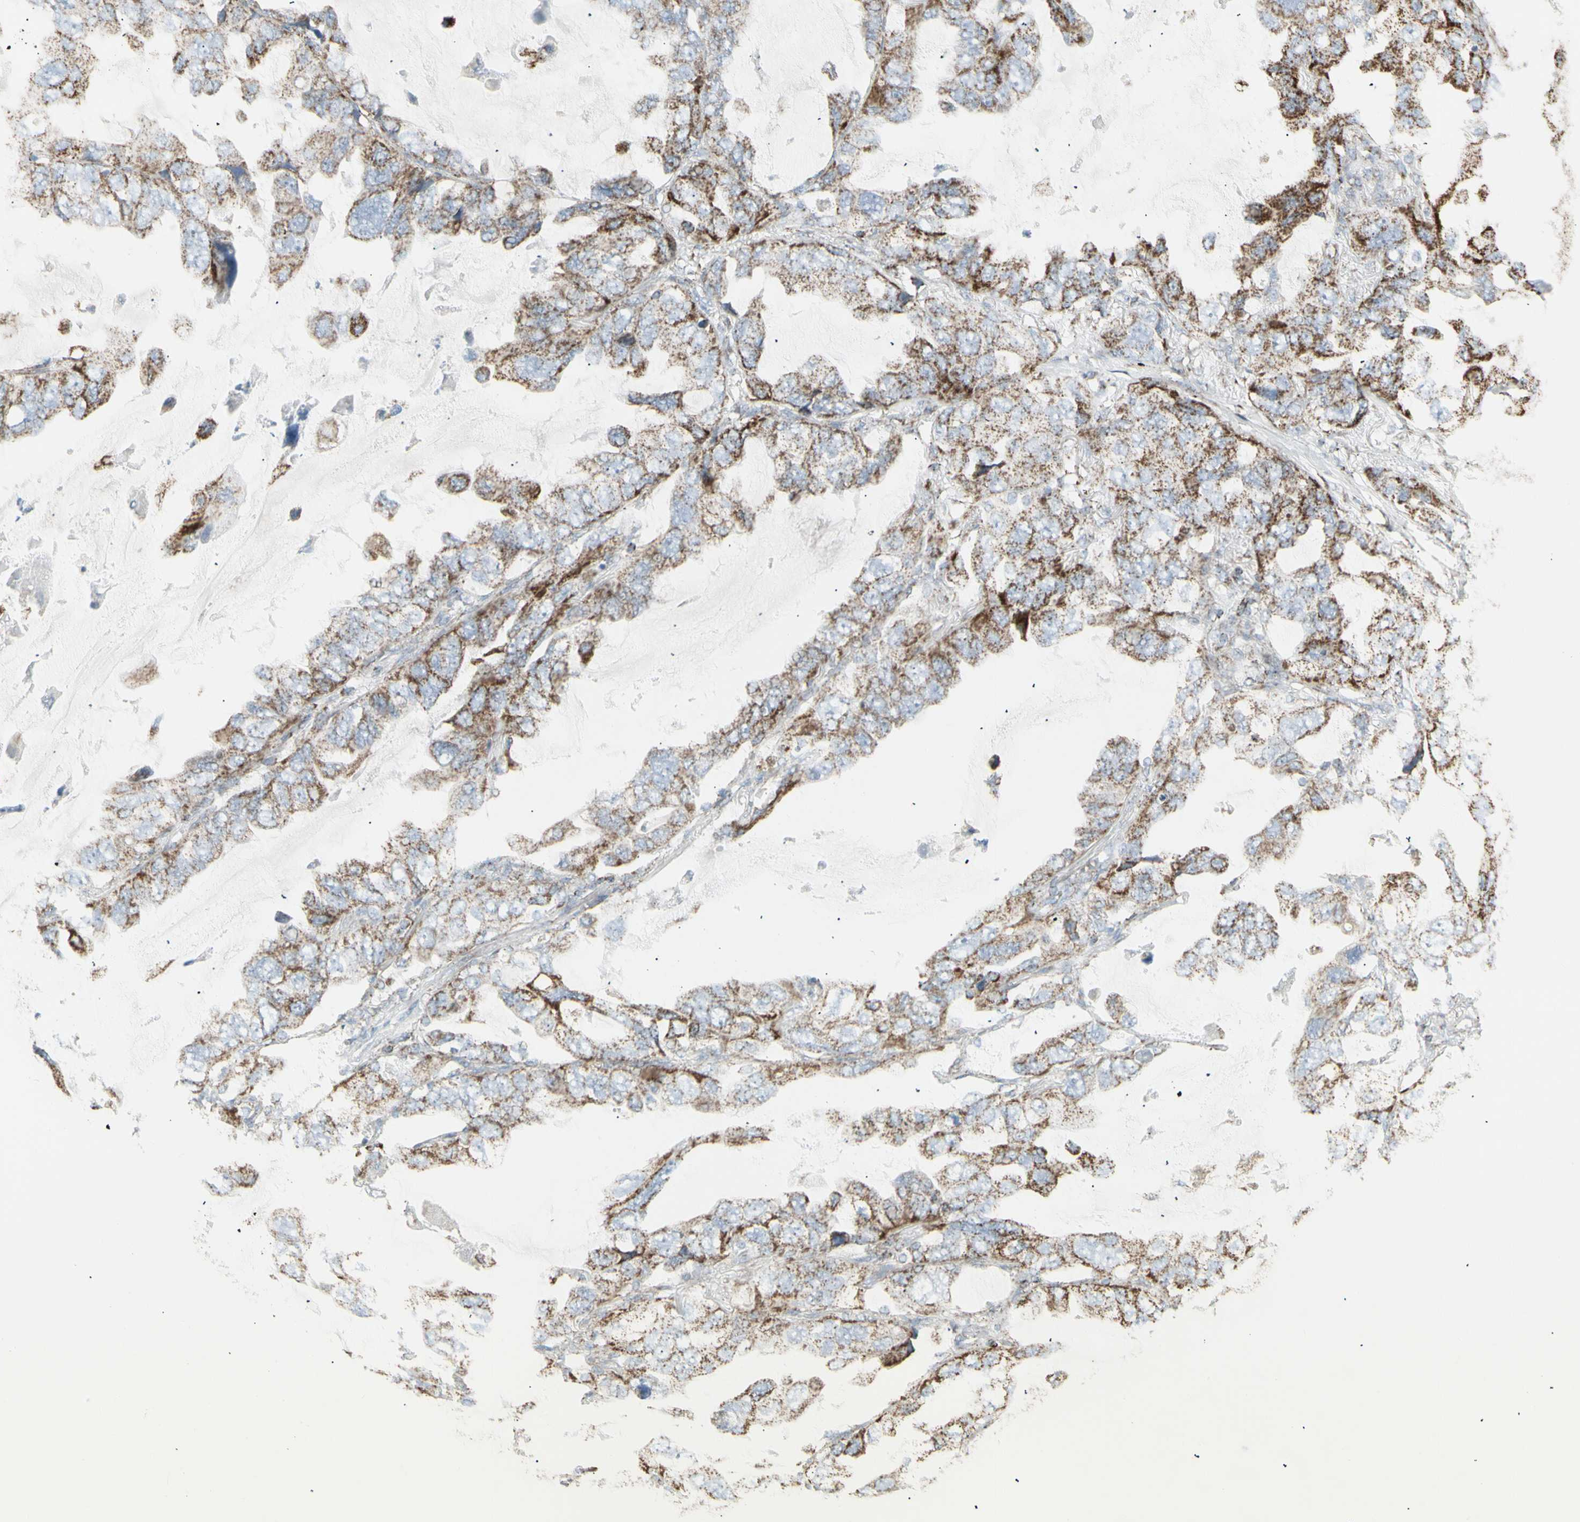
{"staining": {"intensity": "moderate", "quantity": ">75%", "location": "cytoplasmic/membranous"}, "tissue": "lung cancer", "cell_type": "Tumor cells", "image_type": "cancer", "snomed": [{"axis": "morphology", "description": "Squamous cell carcinoma, NOS"}, {"axis": "topography", "description": "Lung"}], "caption": "Immunohistochemistry (IHC) (DAB (3,3'-diaminobenzidine)) staining of lung squamous cell carcinoma exhibits moderate cytoplasmic/membranous protein positivity in about >75% of tumor cells.", "gene": "PLGRKT", "patient": {"sex": "female", "age": 73}}